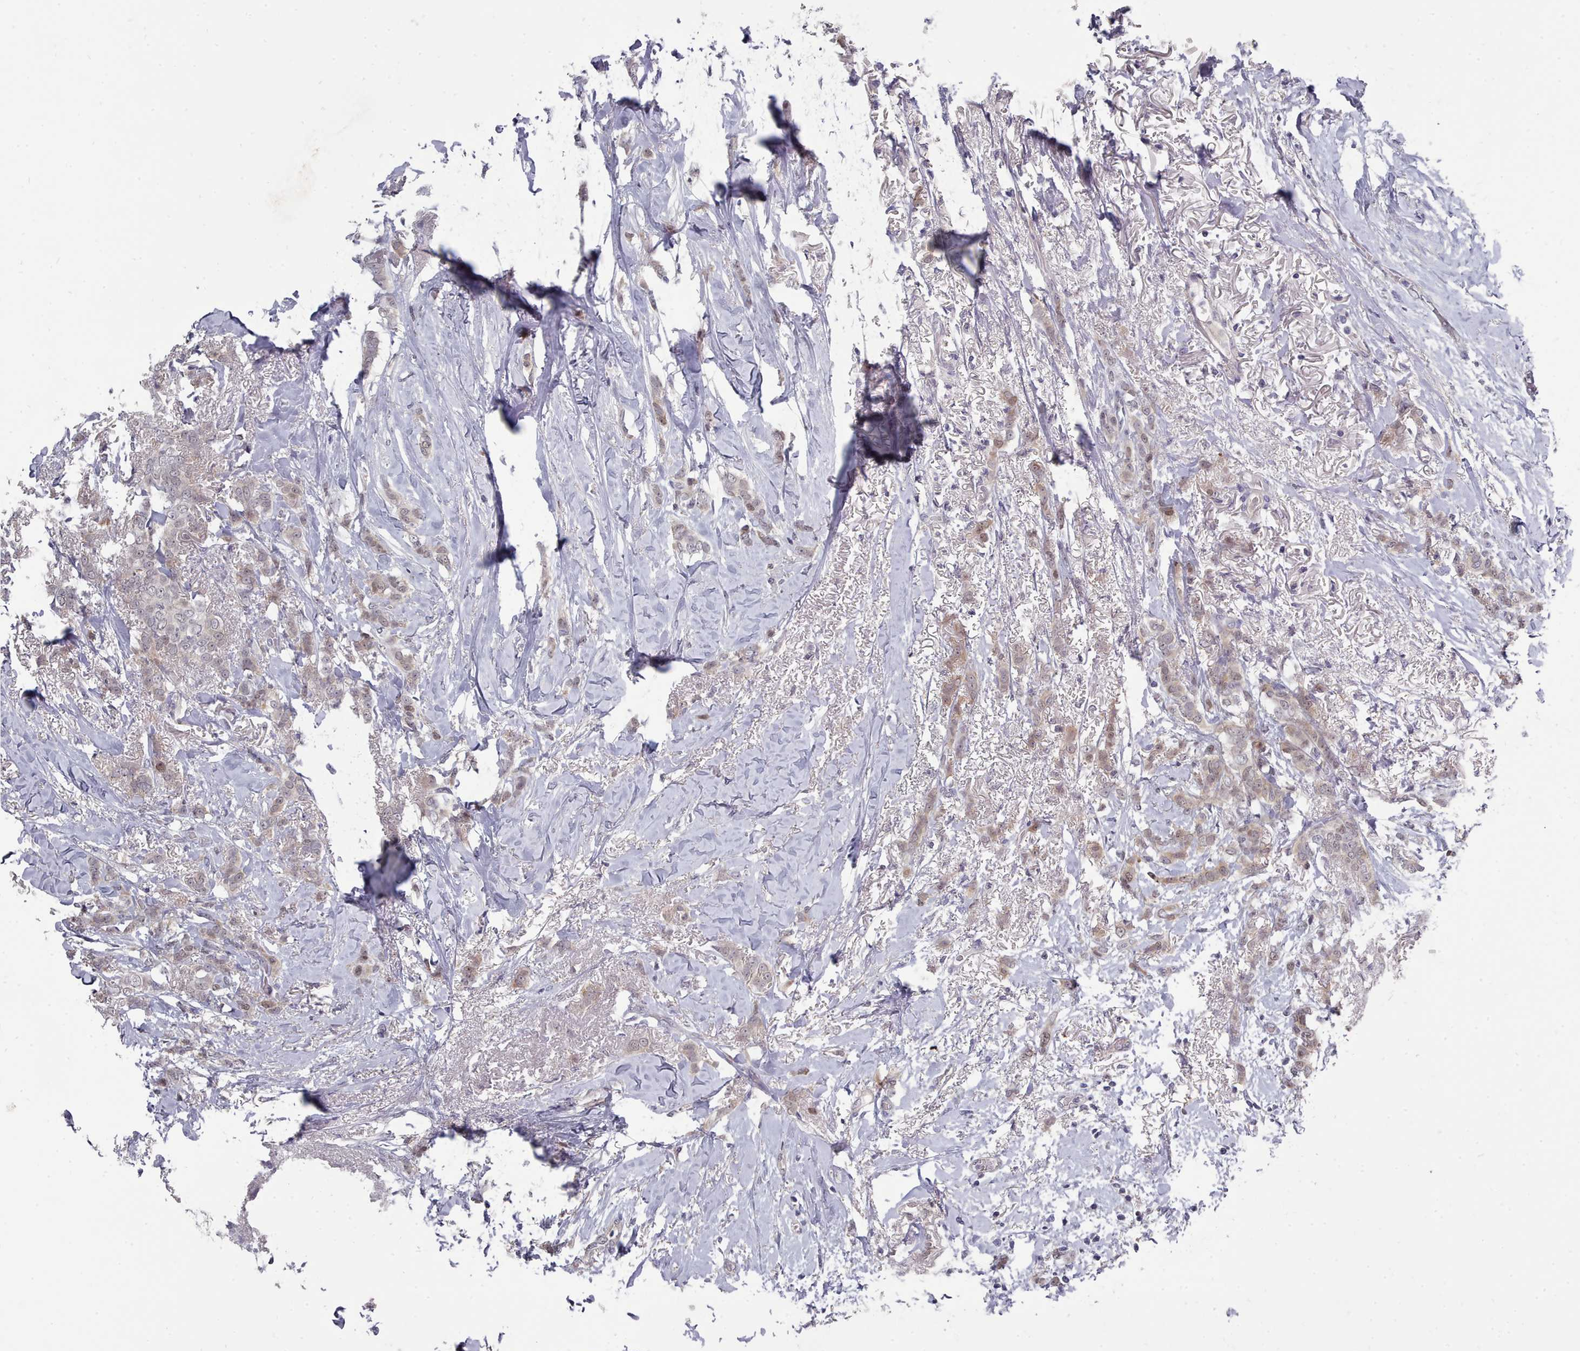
{"staining": {"intensity": "weak", "quantity": "<25%", "location": "cytoplasmic/membranous,nuclear"}, "tissue": "breast cancer", "cell_type": "Tumor cells", "image_type": "cancer", "snomed": [{"axis": "morphology", "description": "Duct carcinoma"}, {"axis": "topography", "description": "Breast"}], "caption": "DAB (3,3'-diaminobenzidine) immunohistochemical staining of human breast cancer exhibits no significant staining in tumor cells.", "gene": "GINS1", "patient": {"sex": "female", "age": 72}}